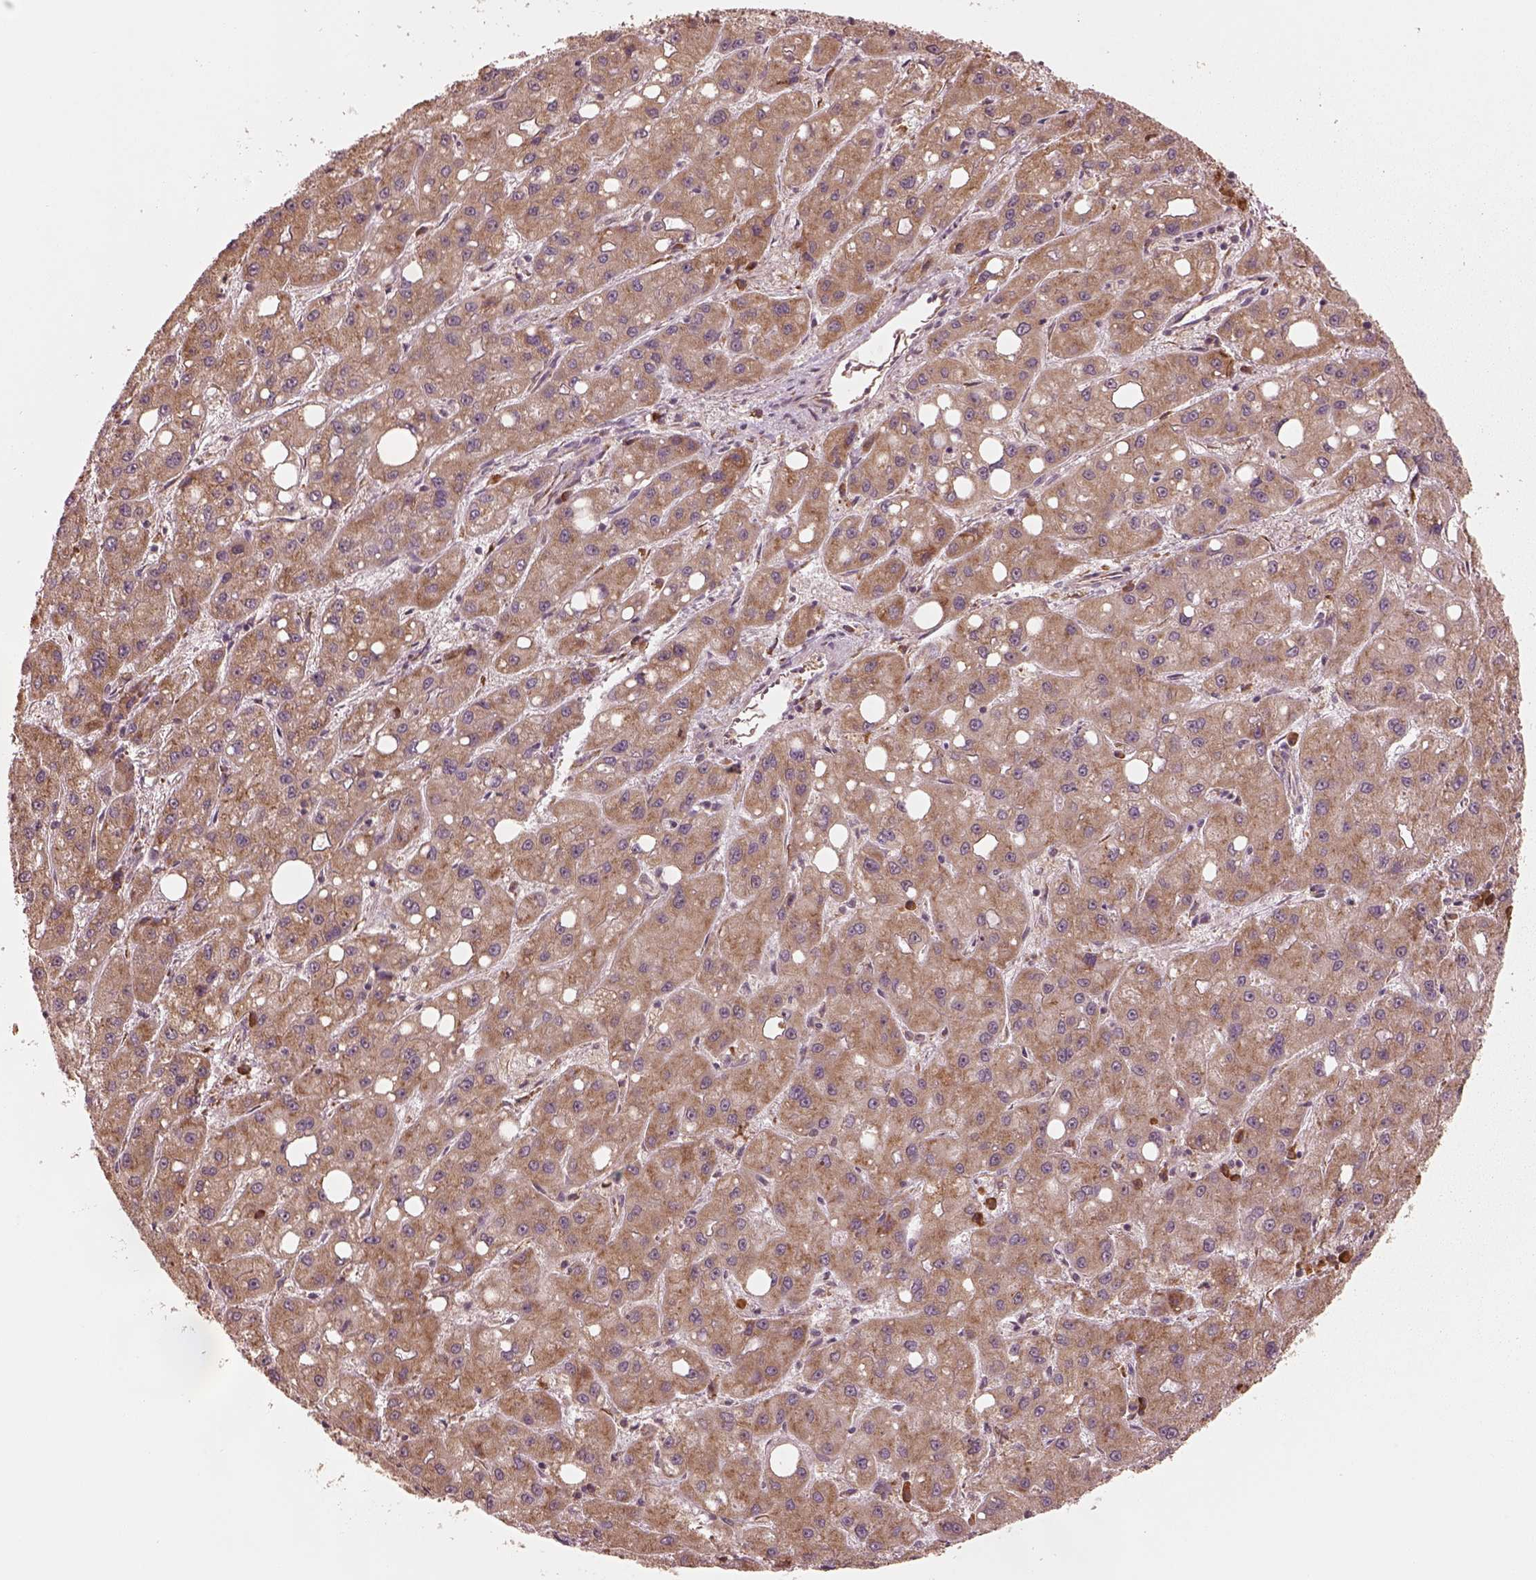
{"staining": {"intensity": "moderate", "quantity": ">75%", "location": "cytoplasmic/membranous"}, "tissue": "liver cancer", "cell_type": "Tumor cells", "image_type": "cancer", "snomed": [{"axis": "morphology", "description": "Carcinoma, Hepatocellular, NOS"}, {"axis": "topography", "description": "Liver"}], "caption": "Liver cancer tissue exhibits moderate cytoplasmic/membranous staining in about >75% of tumor cells, visualized by immunohistochemistry.", "gene": "RPS5", "patient": {"sex": "male", "age": 73}}